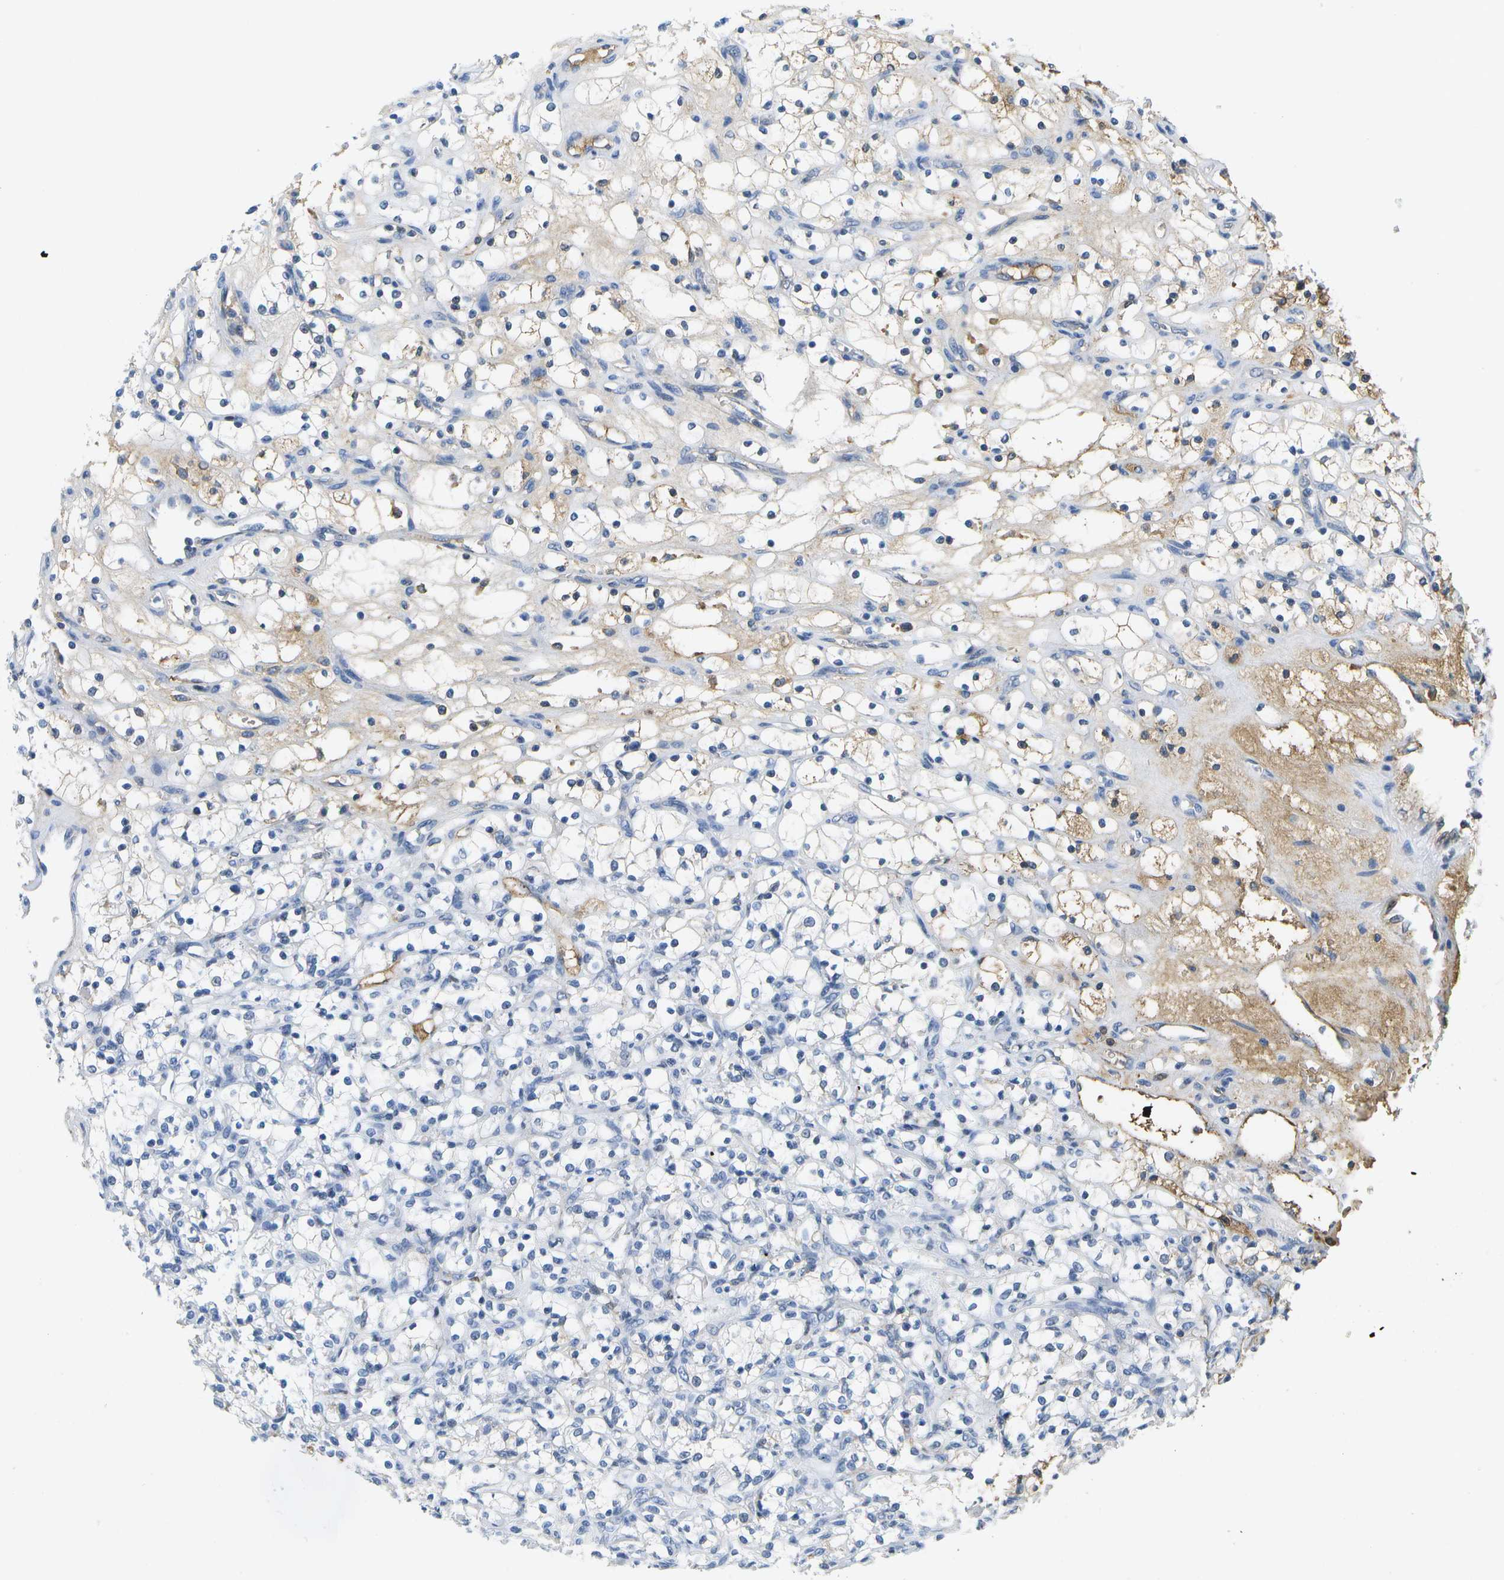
{"staining": {"intensity": "negative", "quantity": "none", "location": "none"}, "tissue": "renal cancer", "cell_type": "Tumor cells", "image_type": "cancer", "snomed": [{"axis": "morphology", "description": "Adenocarcinoma, NOS"}, {"axis": "topography", "description": "Kidney"}], "caption": "DAB (3,3'-diaminobenzidine) immunohistochemical staining of human adenocarcinoma (renal) reveals no significant positivity in tumor cells.", "gene": "SERPINA1", "patient": {"sex": "female", "age": 69}}